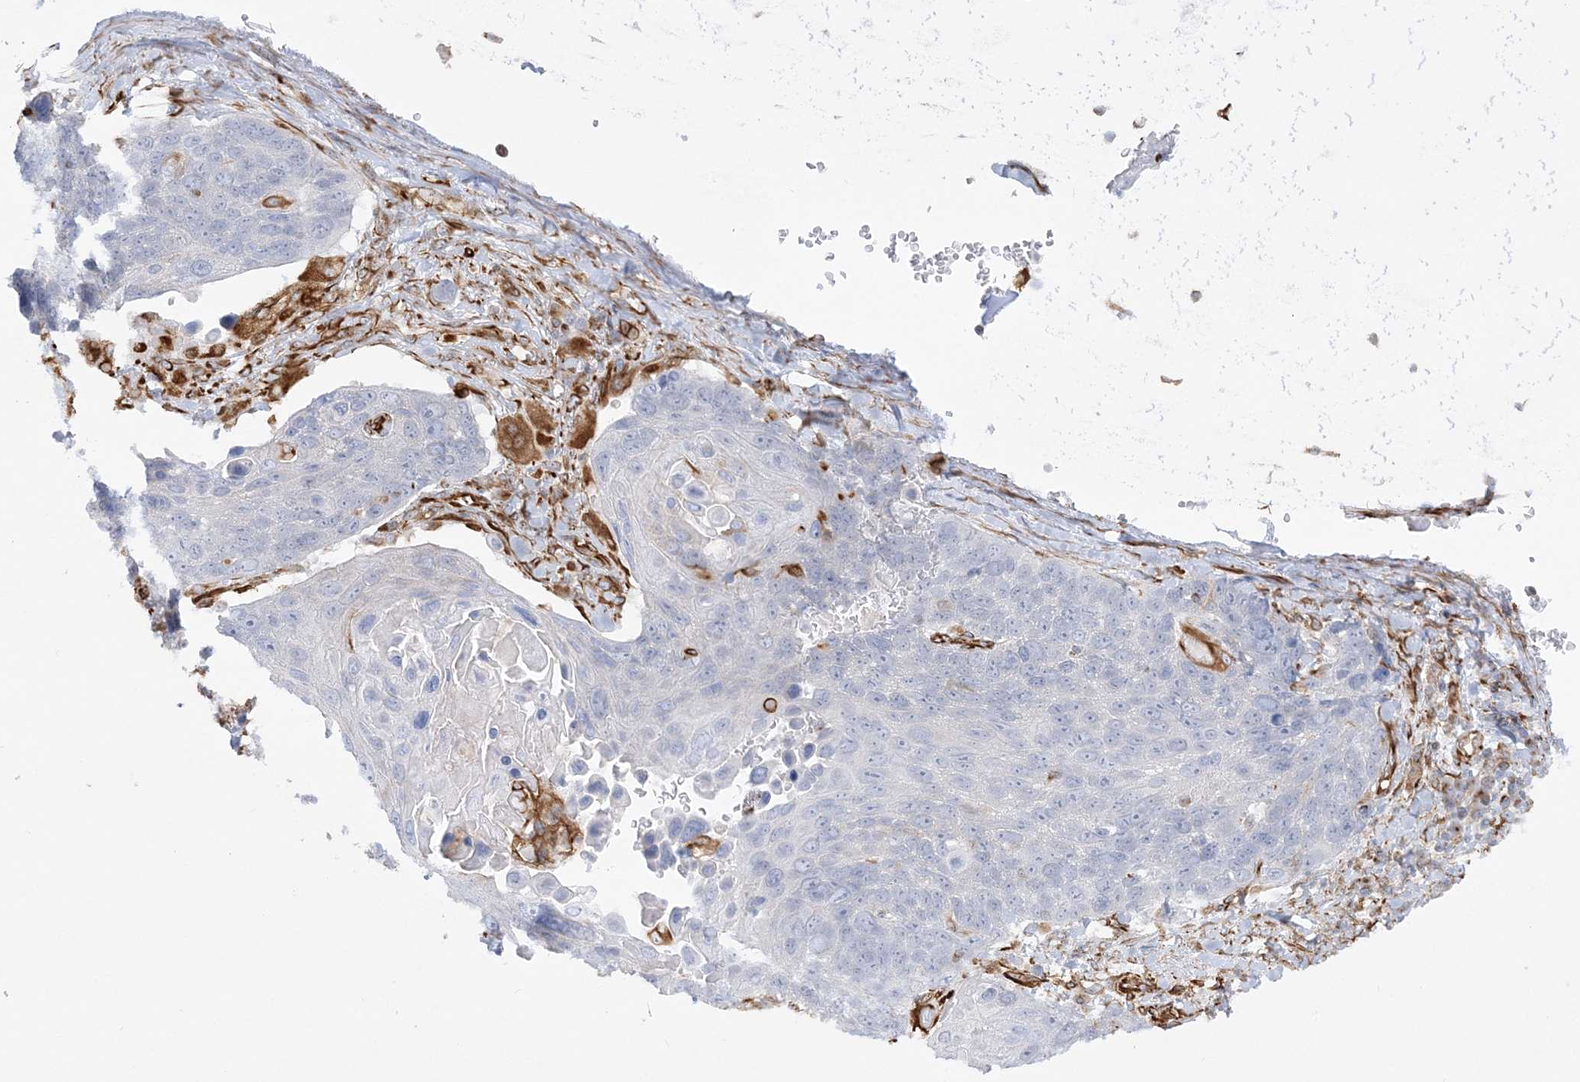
{"staining": {"intensity": "negative", "quantity": "none", "location": "none"}, "tissue": "lung cancer", "cell_type": "Tumor cells", "image_type": "cancer", "snomed": [{"axis": "morphology", "description": "Squamous cell carcinoma, NOS"}, {"axis": "topography", "description": "Lung"}], "caption": "This micrograph is of lung cancer stained with immunohistochemistry (IHC) to label a protein in brown with the nuclei are counter-stained blue. There is no positivity in tumor cells.", "gene": "SCLT1", "patient": {"sex": "male", "age": 66}}